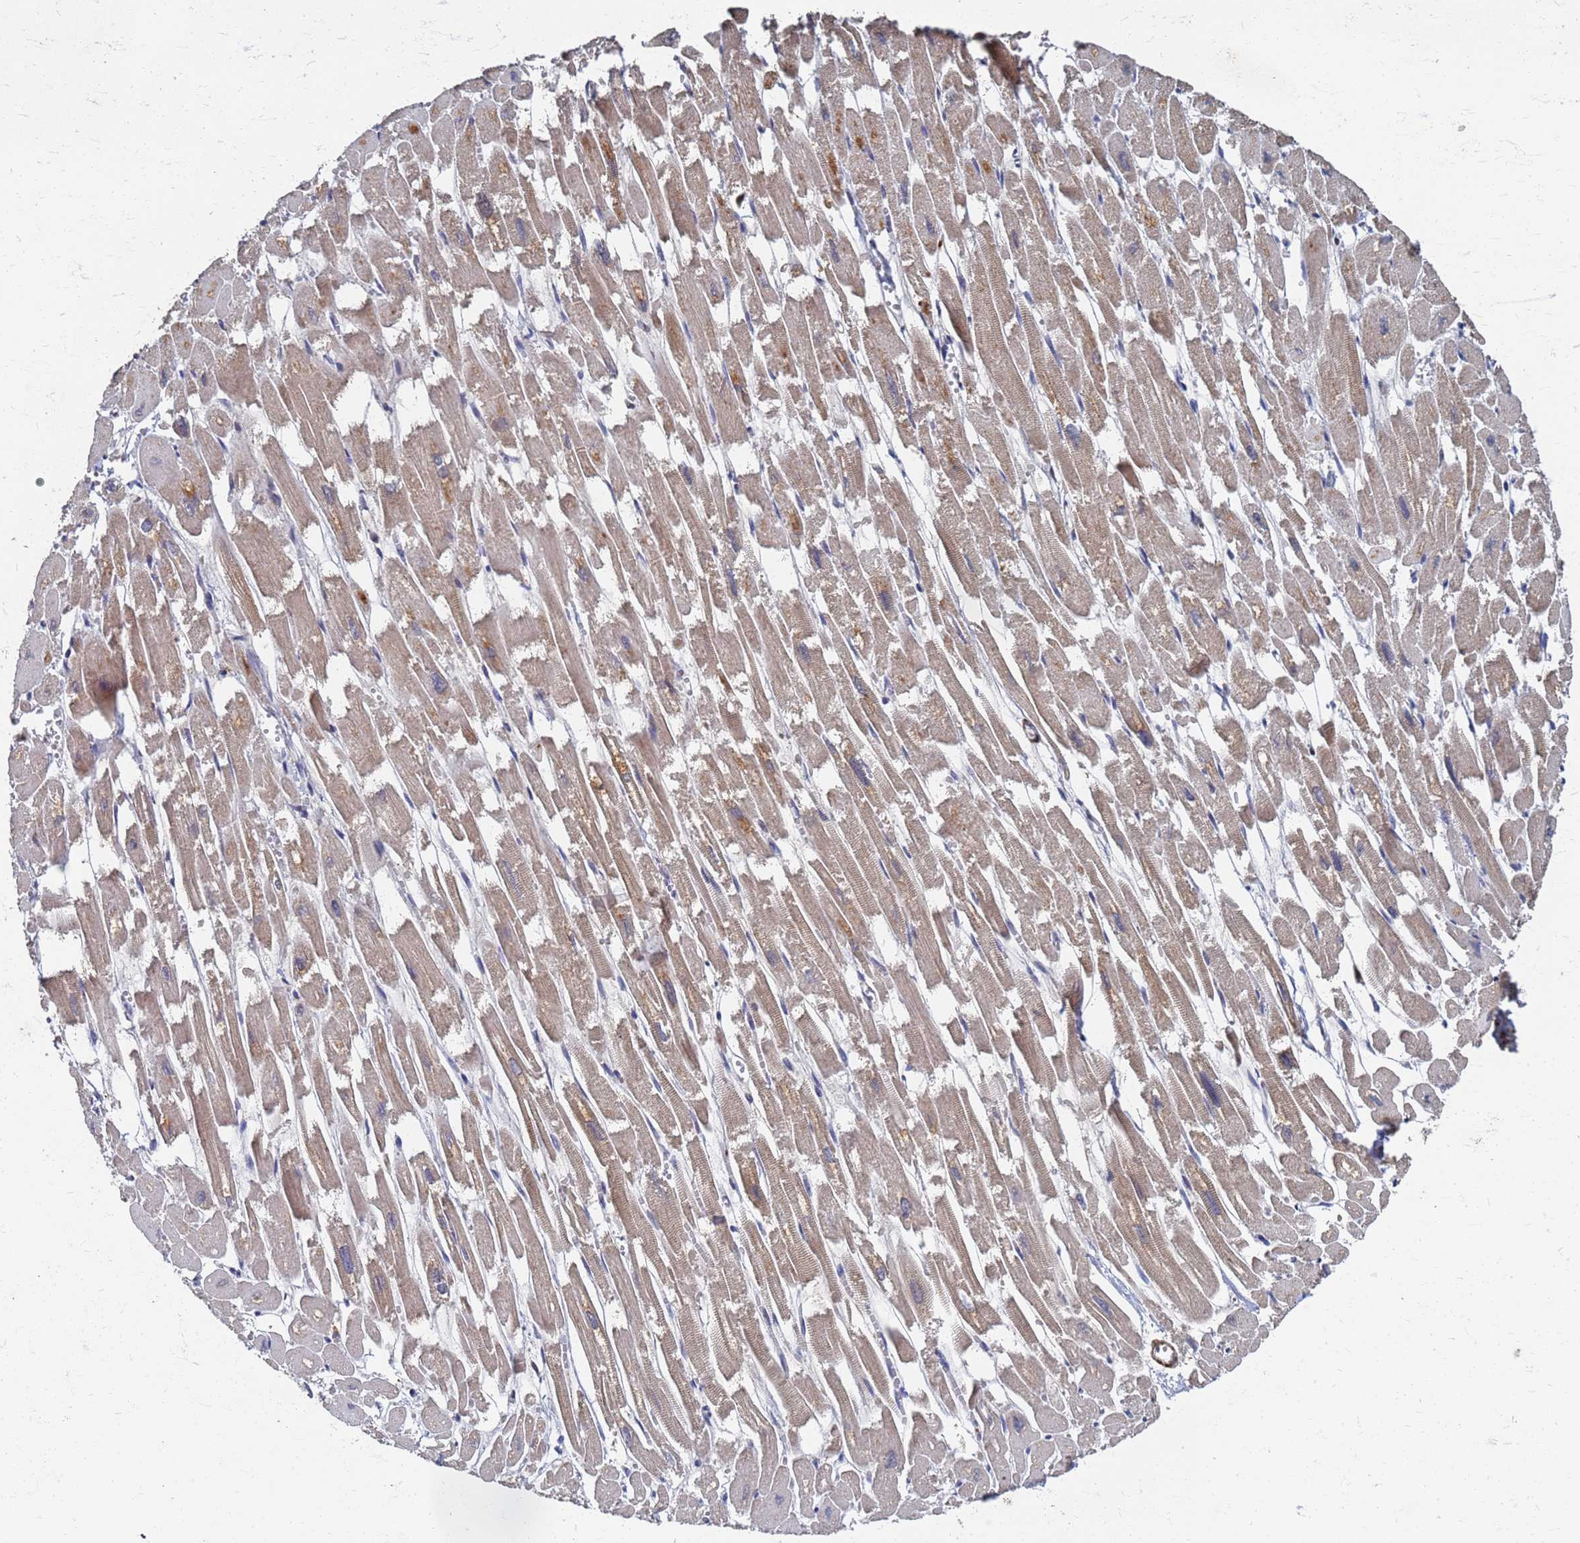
{"staining": {"intensity": "moderate", "quantity": "25%-75%", "location": "cytoplasmic/membranous"}, "tissue": "heart muscle", "cell_type": "Cardiomyocytes", "image_type": "normal", "snomed": [{"axis": "morphology", "description": "Normal tissue, NOS"}, {"axis": "topography", "description": "Heart"}], "caption": "Immunohistochemical staining of benign heart muscle exhibits moderate cytoplasmic/membranous protein staining in about 25%-75% of cardiomyocytes. (brown staining indicates protein expression, while blue staining denotes nuclei).", "gene": "ATPAF1", "patient": {"sex": "male", "age": 54}}